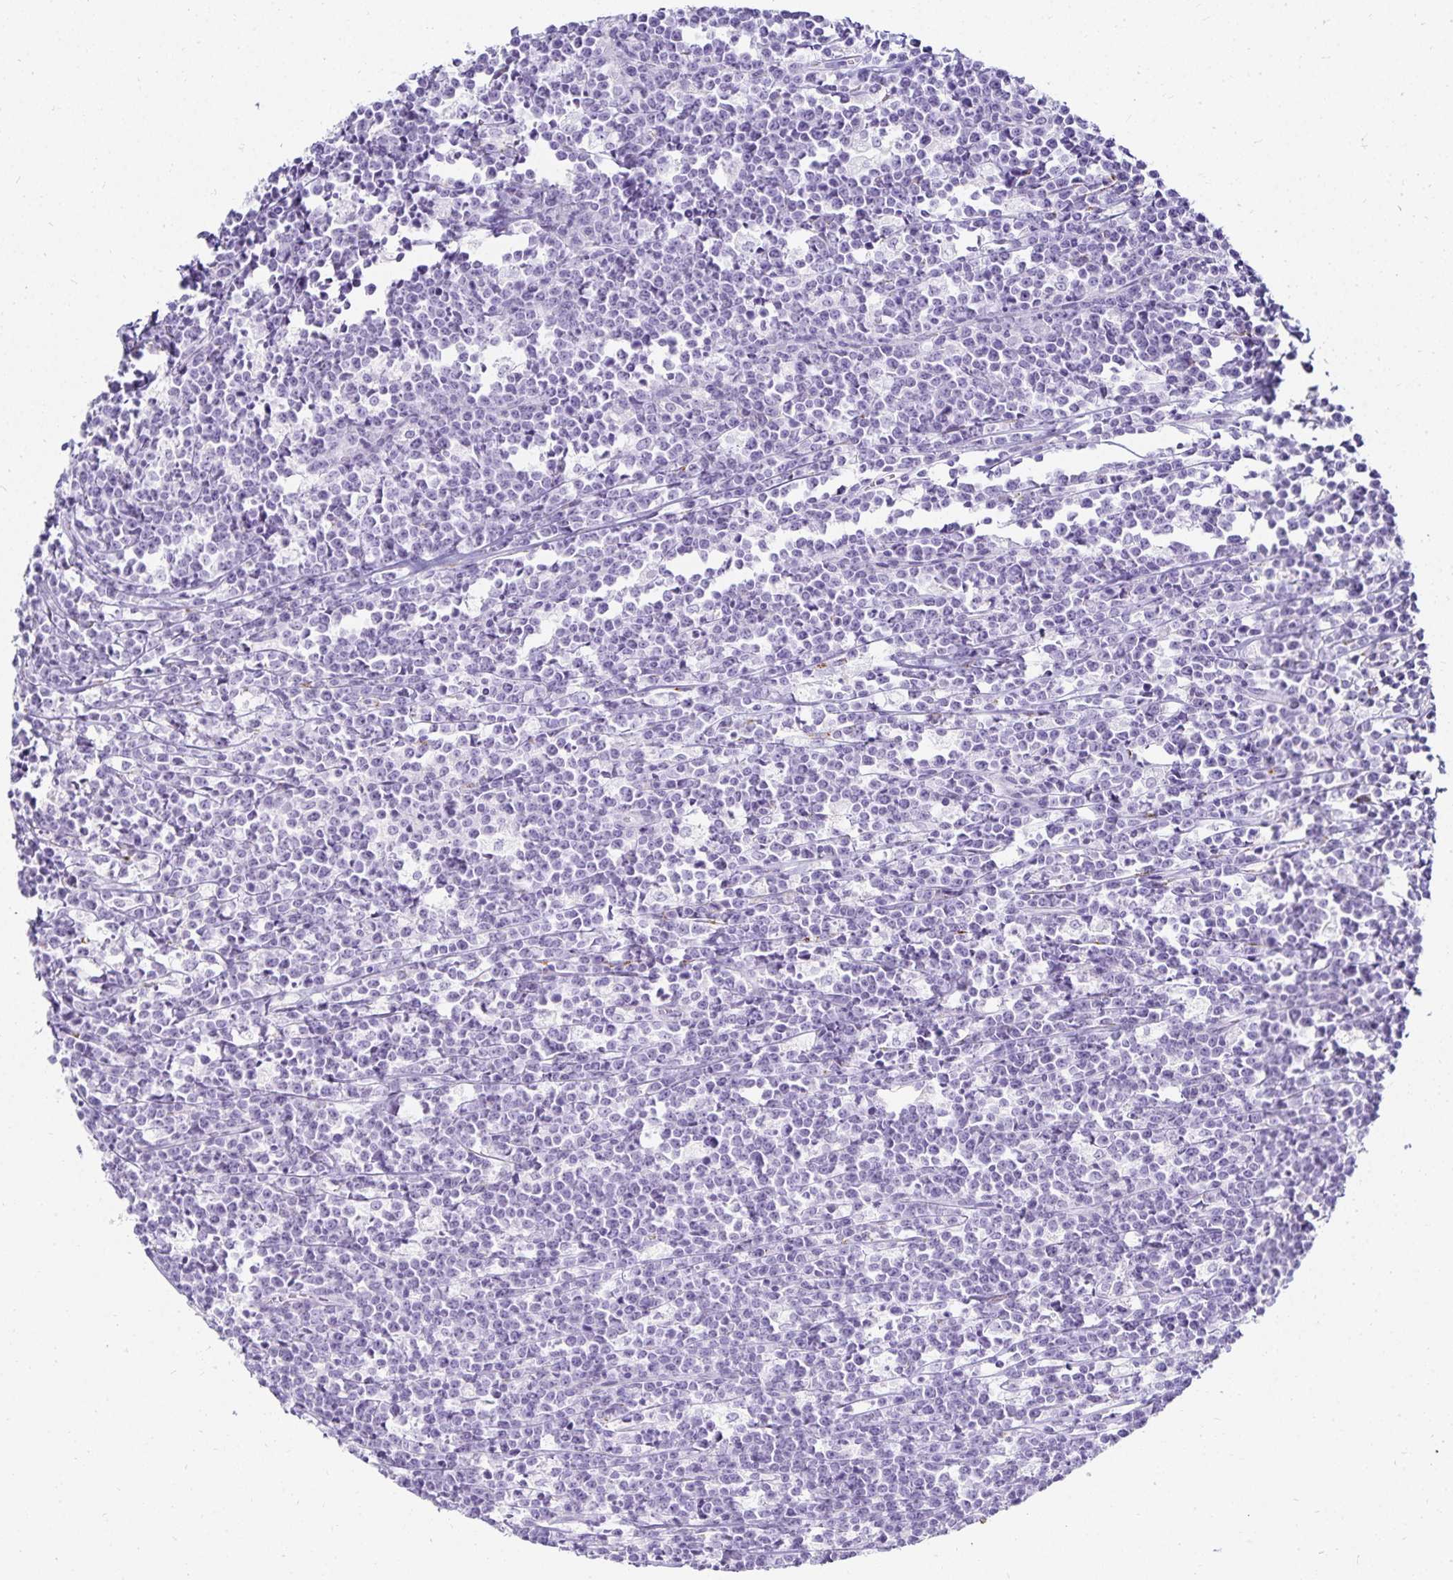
{"staining": {"intensity": "negative", "quantity": "none", "location": "none"}, "tissue": "lymphoma", "cell_type": "Tumor cells", "image_type": "cancer", "snomed": [{"axis": "morphology", "description": "Malignant lymphoma, non-Hodgkin's type, High grade"}, {"axis": "topography", "description": "Small intestine"}], "caption": "High power microscopy histopathology image of an immunohistochemistry (IHC) micrograph of lymphoma, revealing no significant expression in tumor cells.", "gene": "GP2", "patient": {"sex": "female", "age": 56}}